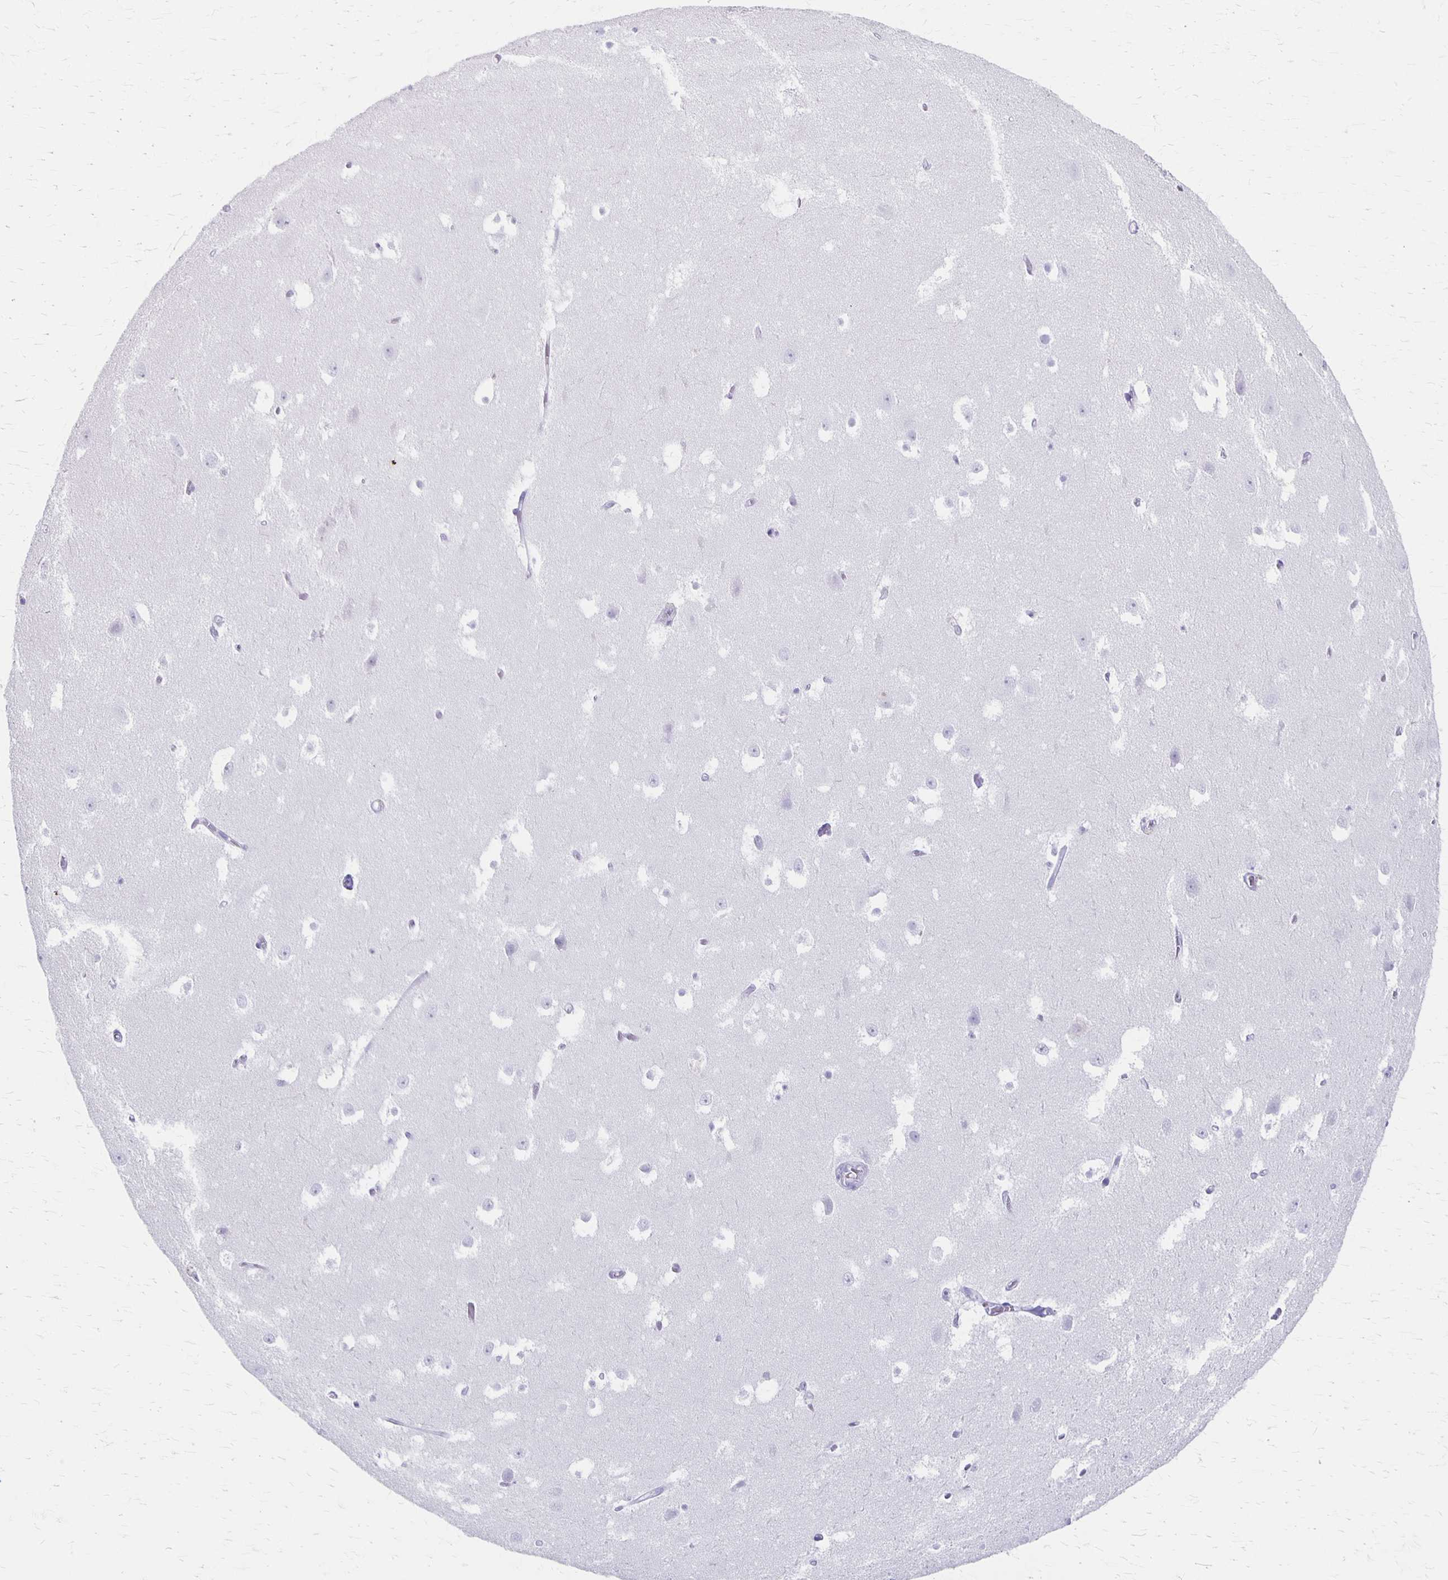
{"staining": {"intensity": "negative", "quantity": "none", "location": "none"}, "tissue": "hippocampus", "cell_type": "Glial cells", "image_type": "normal", "snomed": [{"axis": "morphology", "description": "Normal tissue, NOS"}, {"axis": "topography", "description": "Hippocampus"}], "caption": "Immunohistochemistry of normal human hippocampus displays no staining in glial cells.", "gene": "MAGEC2", "patient": {"sex": "female", "age": 52}}